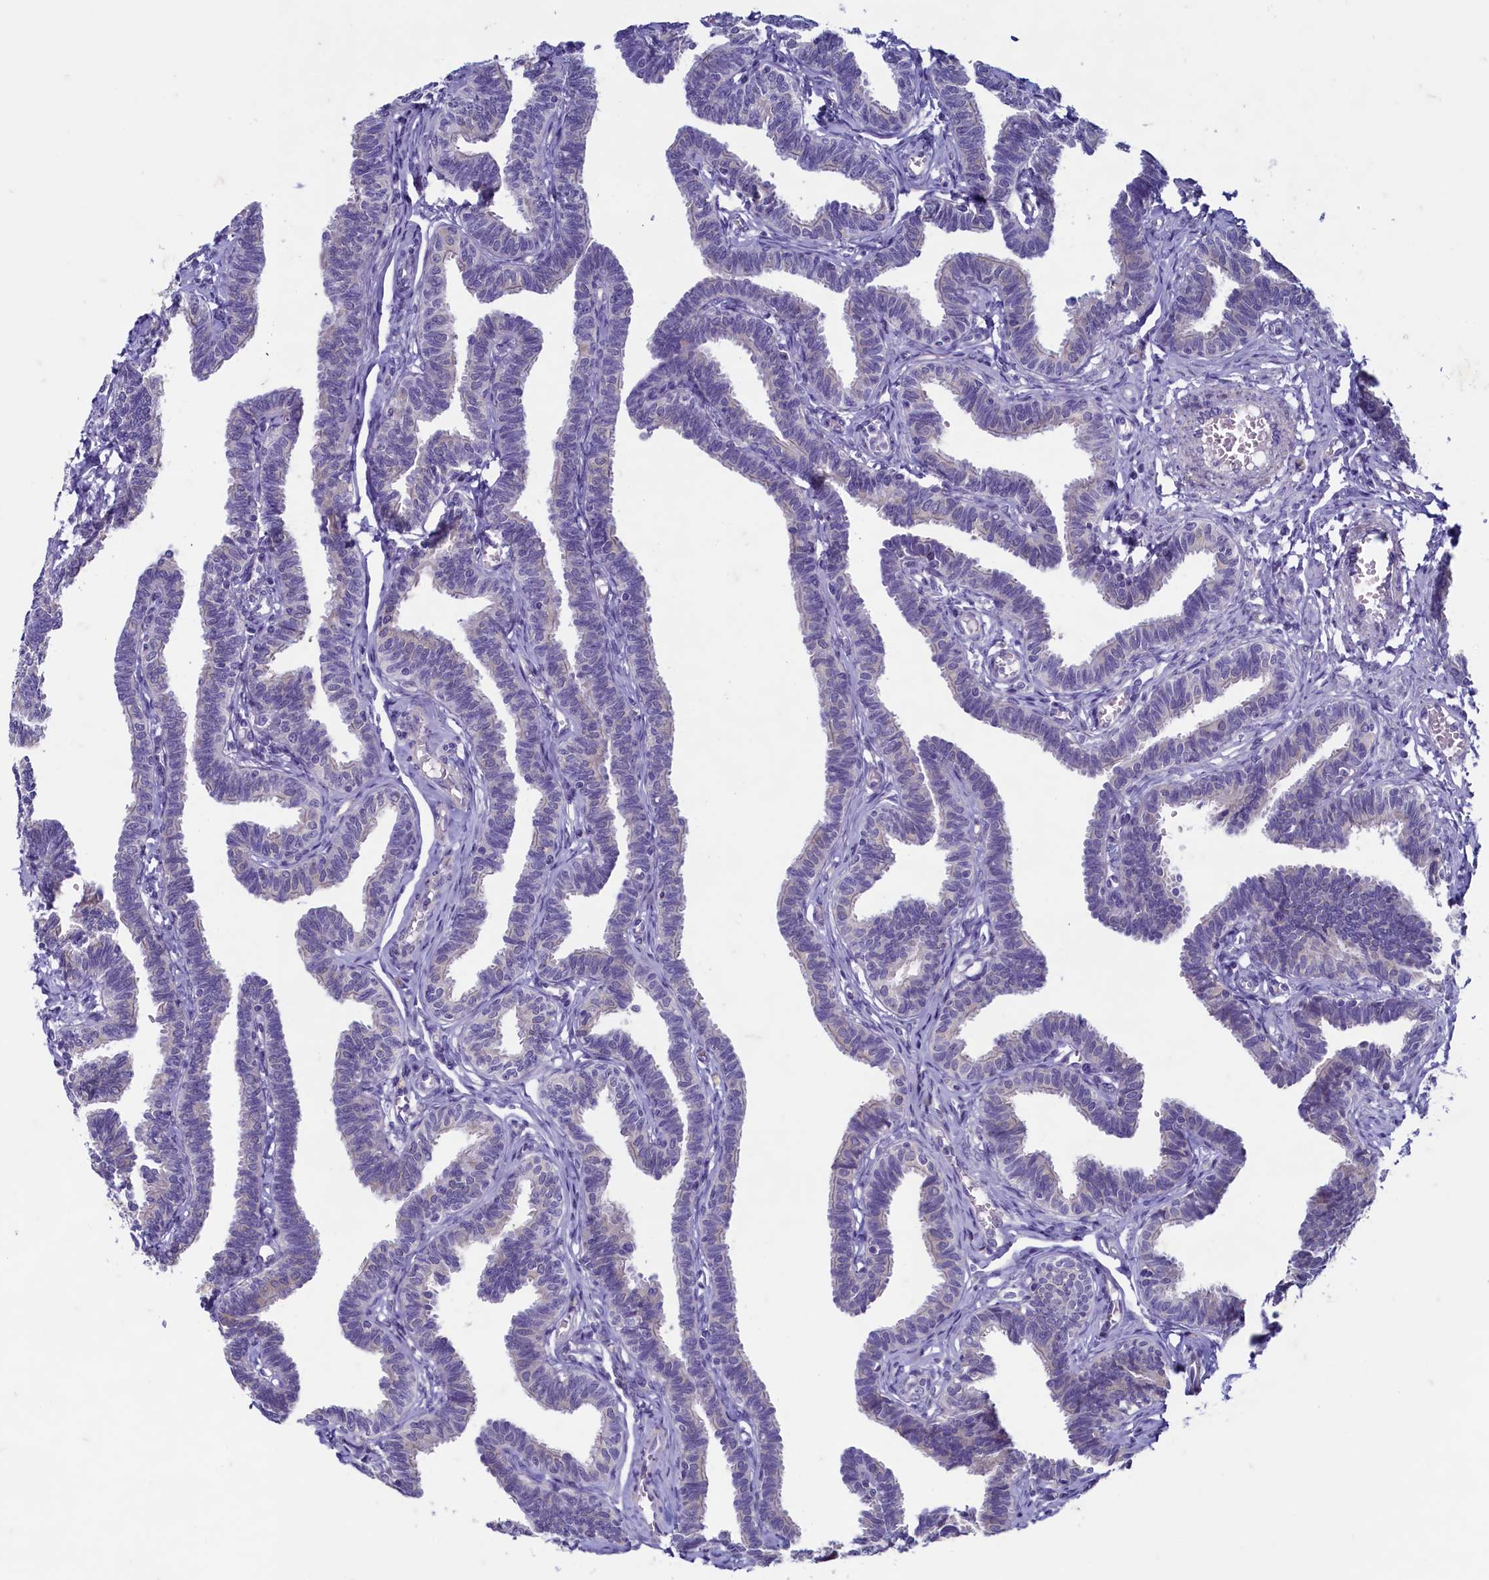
{"staining": {"intensity": "weak", "quantity": "<25%", "location": "cytoplasmic/membranous"}, "tissue": "fallopian tube", "cell_type": "Glandular cells", "image_type": "normal", "snomed": [{"axis": "morphology", "description": "Normal tissue, NOS"}, {"axis": "topography", "description": "Fallopian tube"}, {"axis": "topography", "description": "Ovary"}], "caption": "DAB immunohistochemical staining of benign human fallopian tube demonstrates no significant staining in glandular cells.", "gene": "MAP1LC3A", "patient": {"sex": "female", "age": 23}}